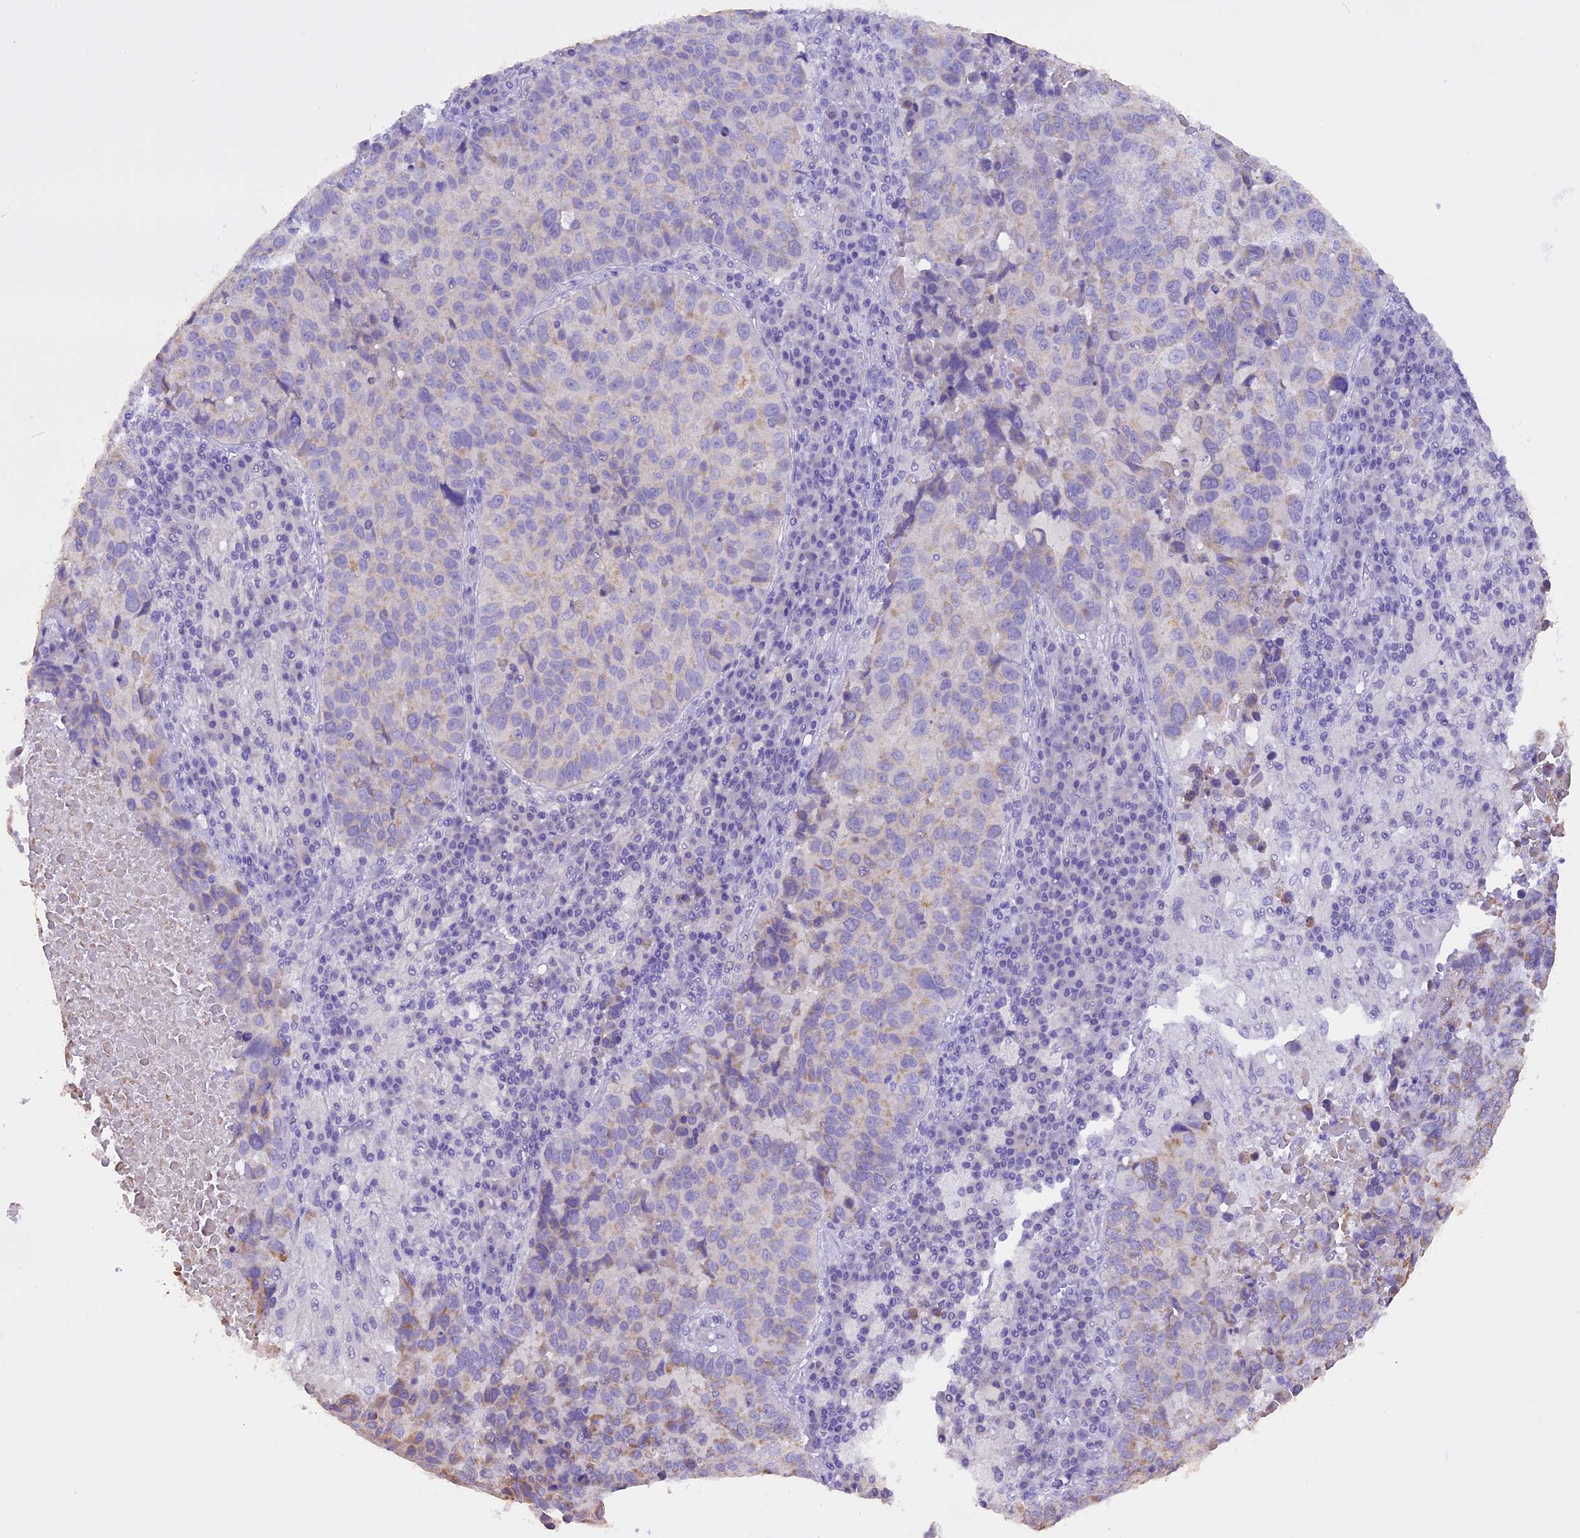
{"staining": {"intensity": "negative", "quantity": "none", "location": "none"}, "tissue": "lung cancer", "cell_type": "Tumor cells", "image_type": "cancer", "snomed": [{"axis": "morphology", "description": "Squamous cell carcinoma, NOS"}, {"axis": "topography", "description": "Lung"}], "caption": "Histopathology image shows no protein expression in tumor cells of lung cancer (squamous cell carcinoma) tissue. (DAB (3,3'-diaminobenzidine) immunohistochemistry (IHC), high magnification).", "gene": "TRIM3", "patient": {"sex": "male", "age": 73}}